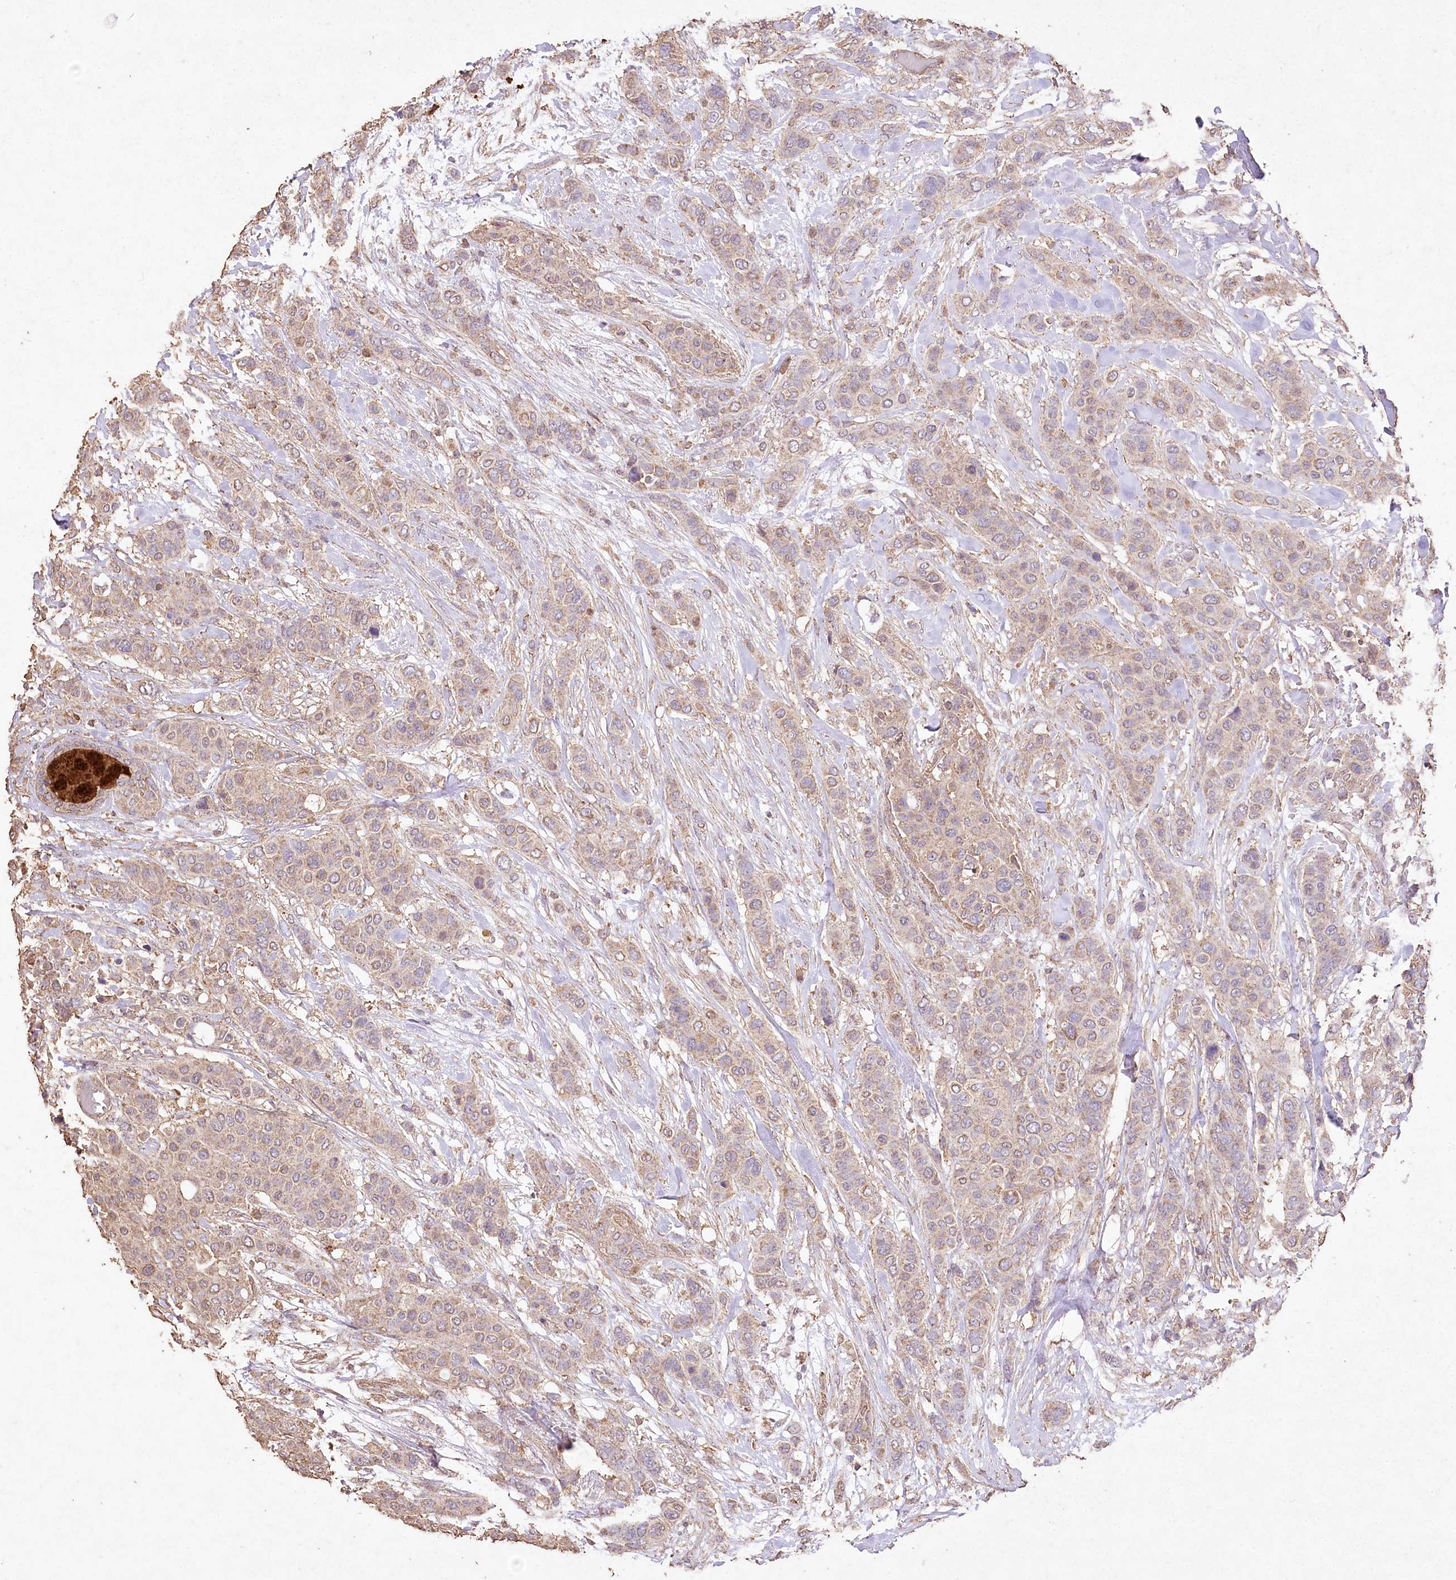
{"staining": {"intensity": "weak", "quantity": ">75%", "location": "cytoplasmic/membranous"}, "tissue": "breast cancer", "cell_type": "Tumor cells", "image_type": "cancer", "snomed": [{"axis": "morphology", "description": "Lobular carcinoma"}, {"axis": "topography", "description": "Breast"}], "caption": "Immunohistochemical staining of lobular carcinoma (breast) reveals weak cytoplasmic/membranous protein positivity in about >75% of tumor cells. (IHC, brightfield microscopy, high magnification).", "gene": "IREB2", "patient": {"sex": "female", "age": 51}}